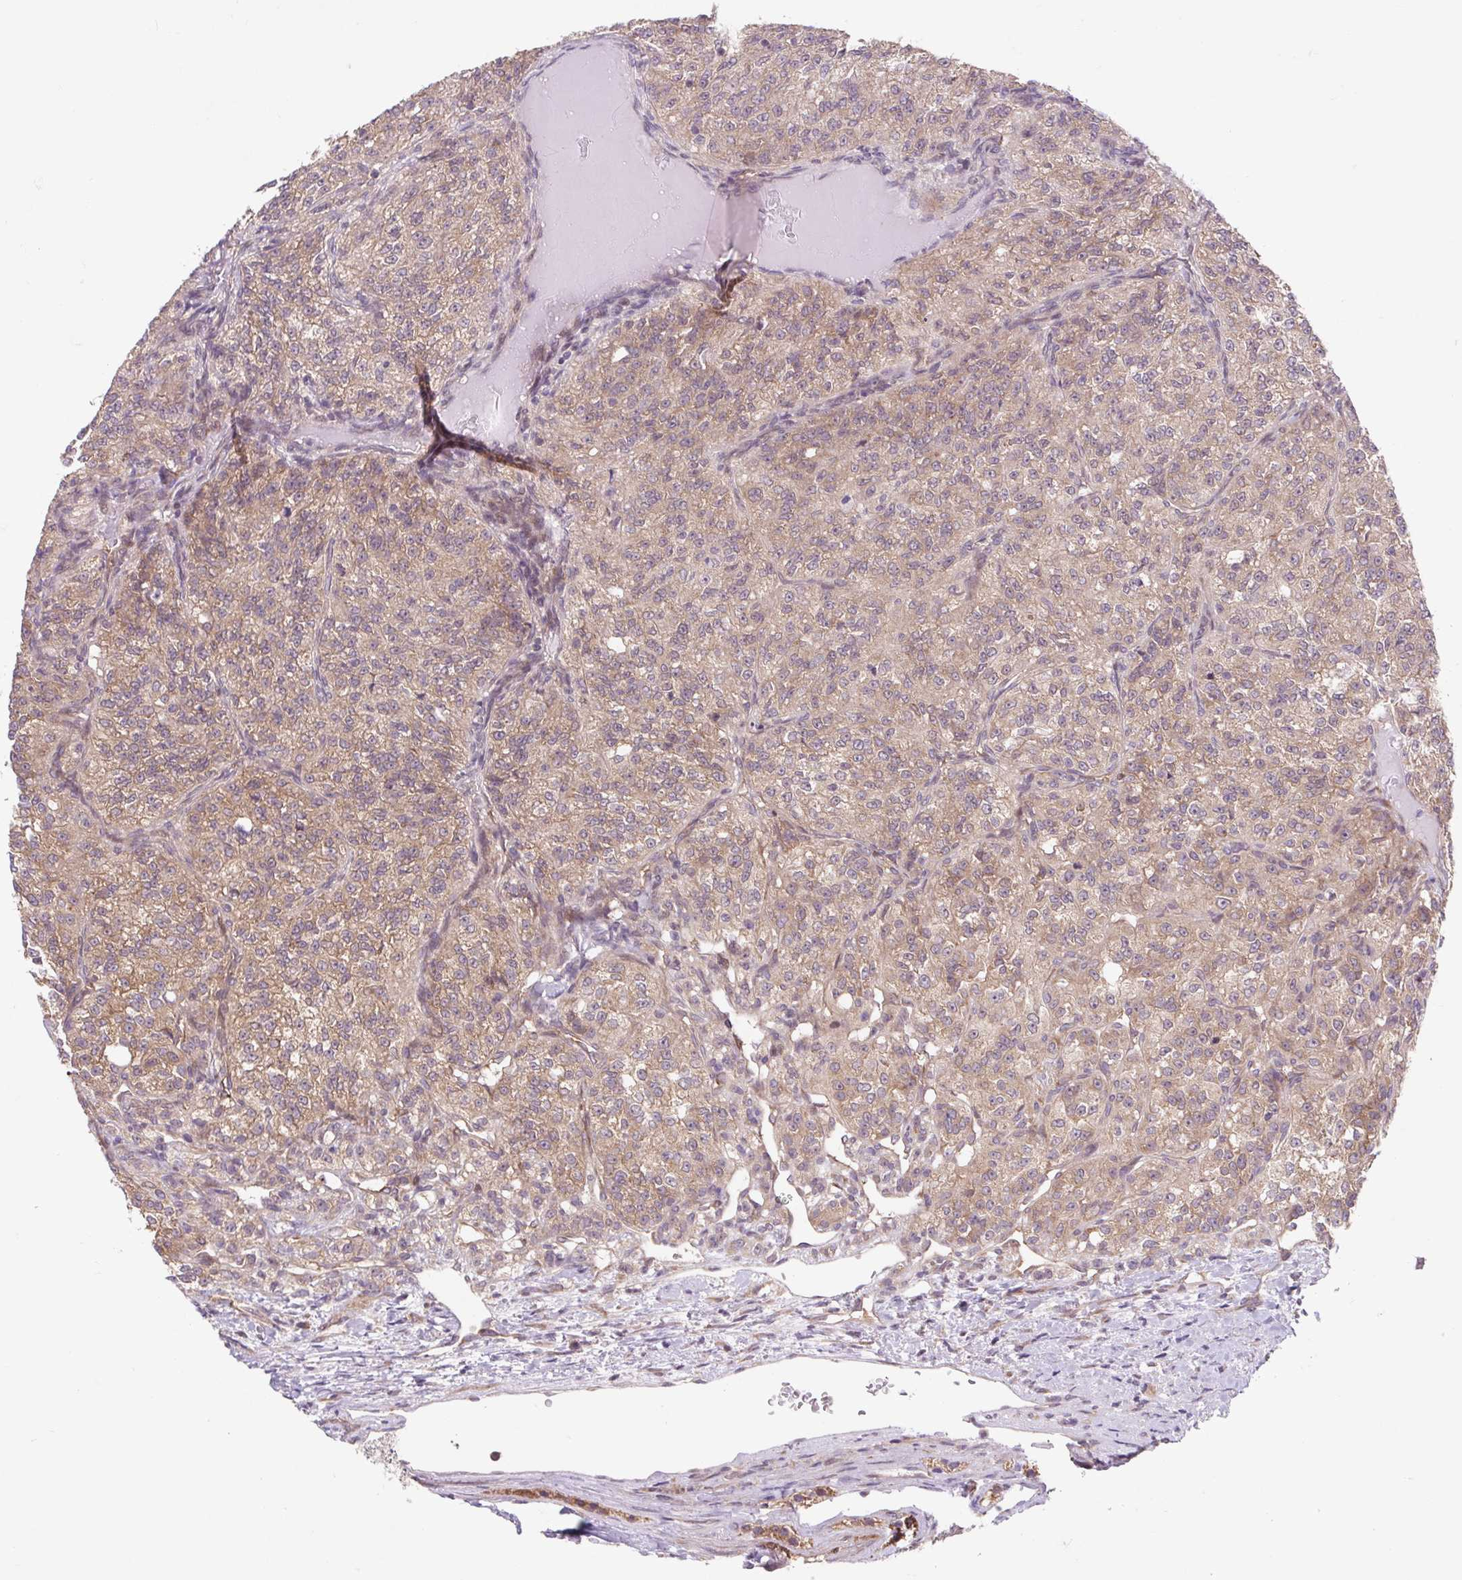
{"staining": {"intensity": "weak", "quantity": ">75%", "location": "cytoplasmic/membranous"}, "tissue": "renal cancer", "cell_type": "Tumor cells", "image_type": "cancer", "snomed": [{"axis": "morphology", "description": "Adenocarcinoma, NOS"}, {"axis": "topography", "description": "Kidney"}], "caption": "Renal cancer stained with a brown dye reveals weak cytoplasmic/membranous positive expression in about >75% of tumor cells.", "gene": "HFE", "patient": {"sex": "female", "age": 63}}